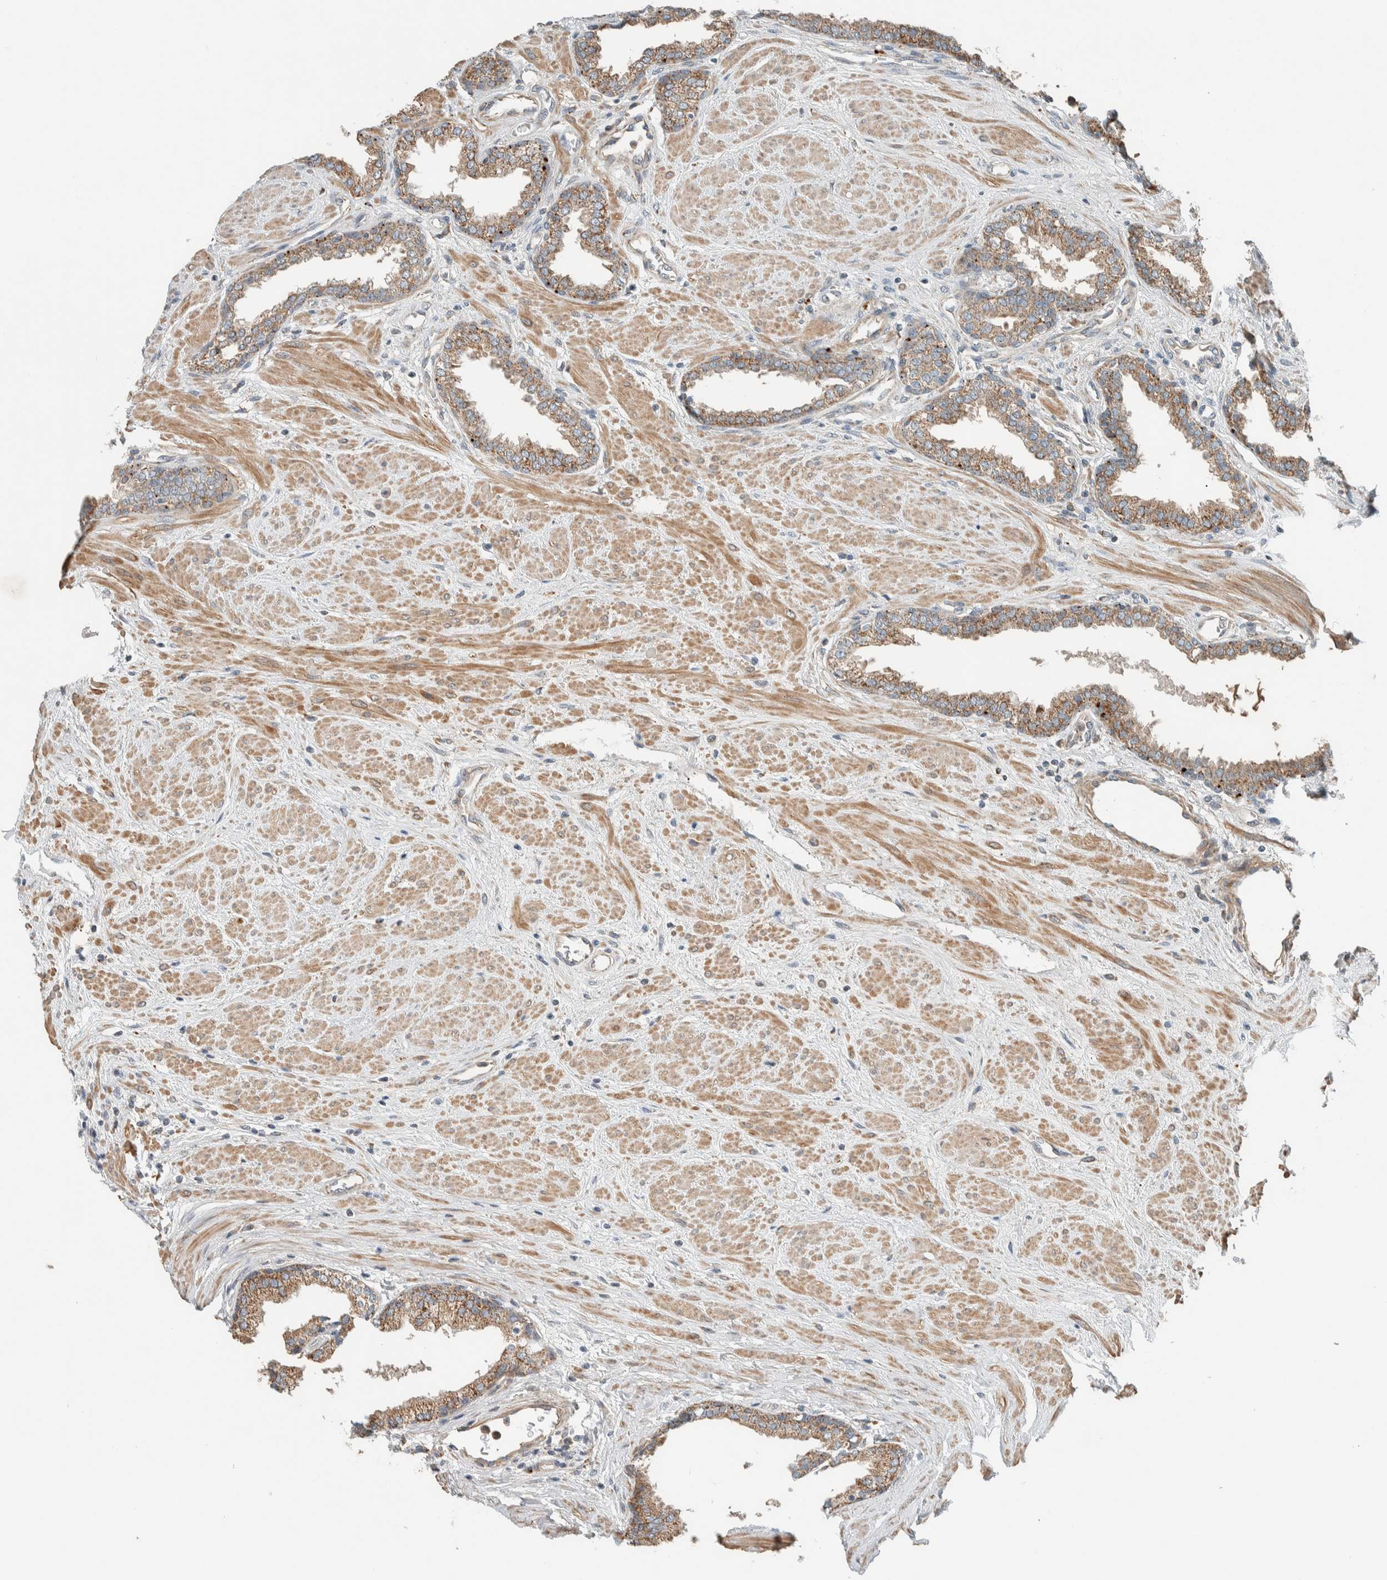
{"staining": {"intensity": "moderate", "quantity": ">75%", "location": "cytoplasmic/membranous"}, "tissue": "prostate", "cell_type": "Glandular cells", "image_type": "normal", "snomed": [{"axis": "morphology", "description": "Normal tissue, NOS"}, {"axis": "topography", "description": "Prostate"}], "caption": "The image demonstrates staining of unremarkable prostate, revealing moderate cytoplasmic/membranous protein positivity (brown color) within glandular cells.", "gene": "SLFN12L", "patient": {"sex": "male", "age": 51}}